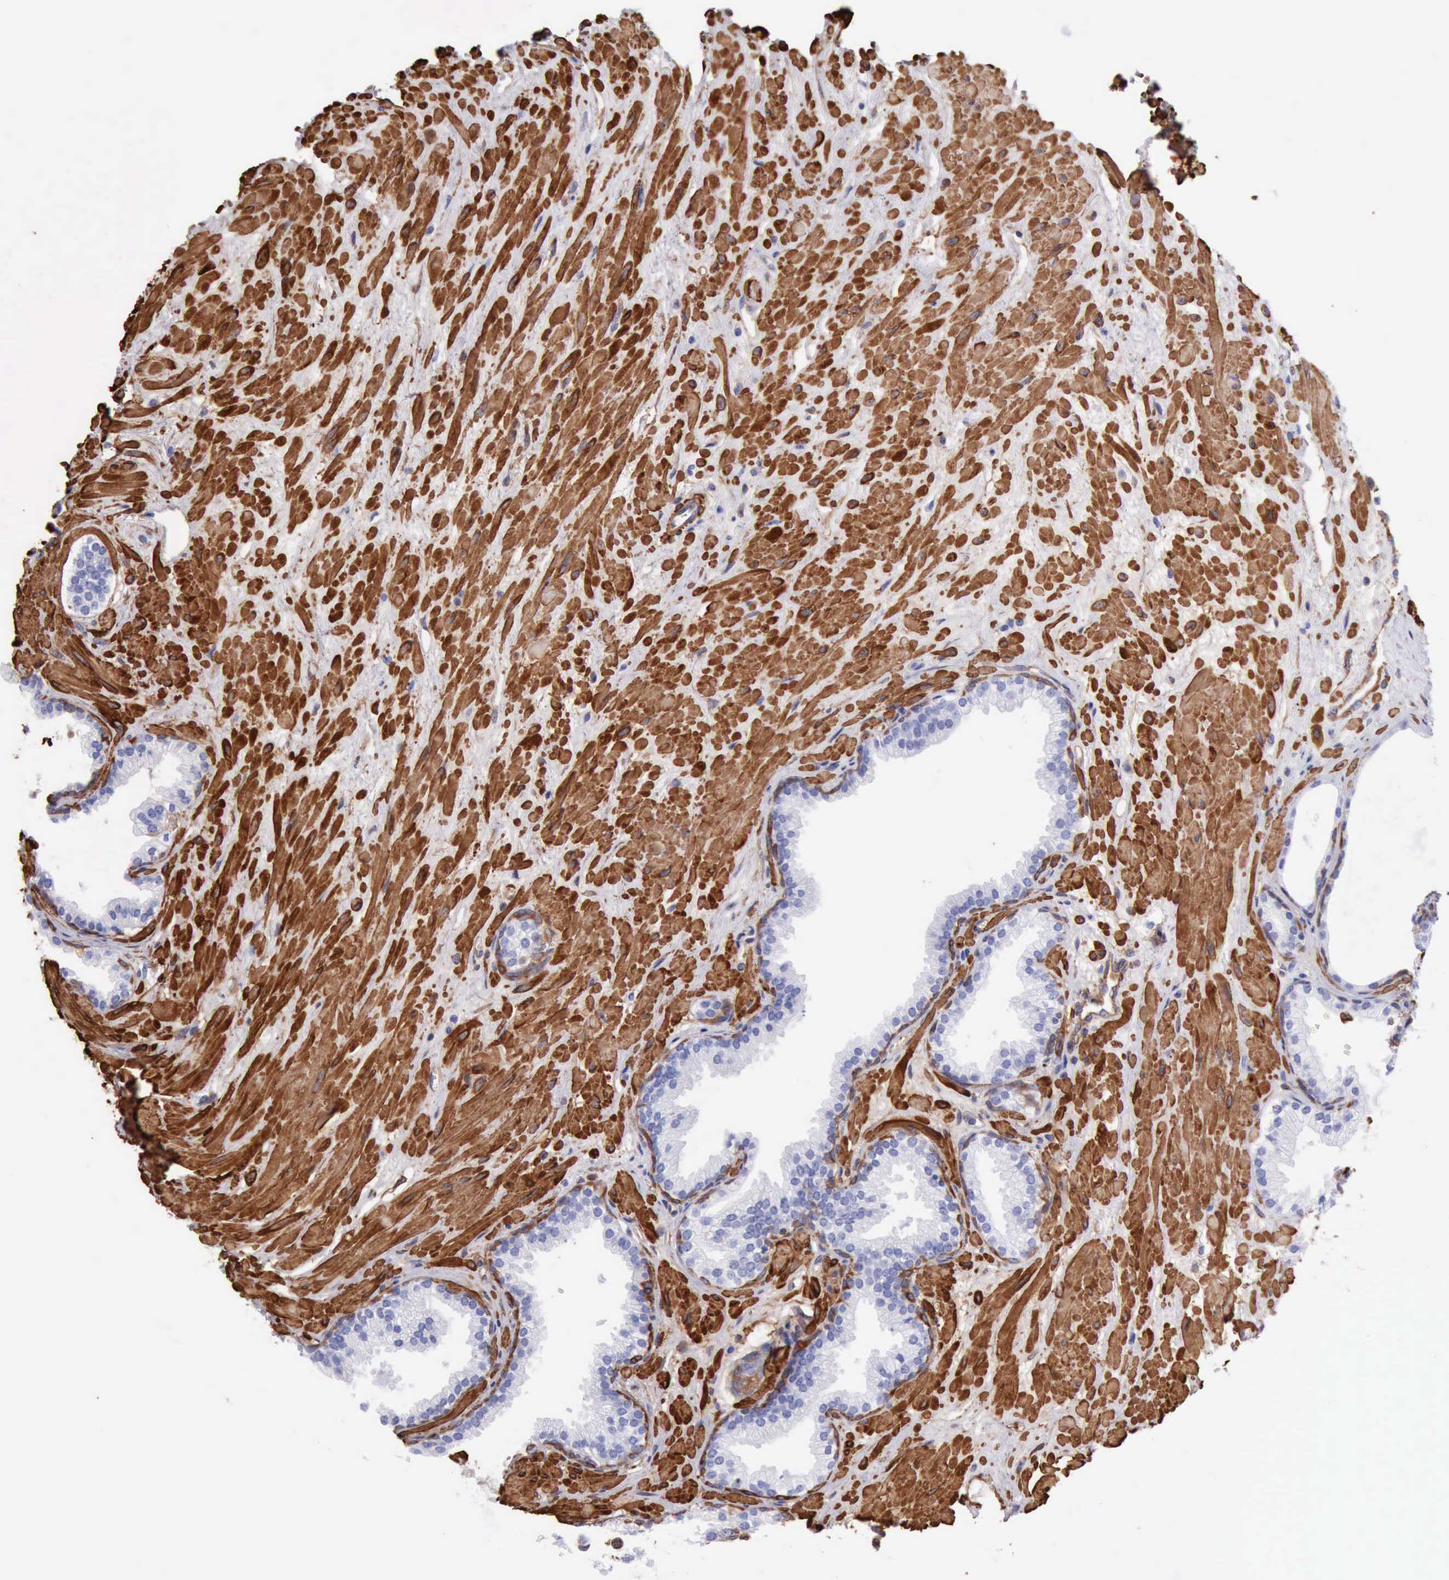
{"staining": {"intensity": "negative", "quantity": "none", "location": "none"}, "tissue": "prostate", "cell_type": "Glandular cells", "image_type": "normal", "snomed": [{"axis": "morphology", "description": "Normal tissue, NOS"}, {"axis": "topography", "description": "Prostate"}], "caption": "This is a histopathology image of IHC staining of unremarkable prostate, which shows no expression in glandular cells.", "gene": "FLNA", "patient": {"sex": "male", "age": 64}}